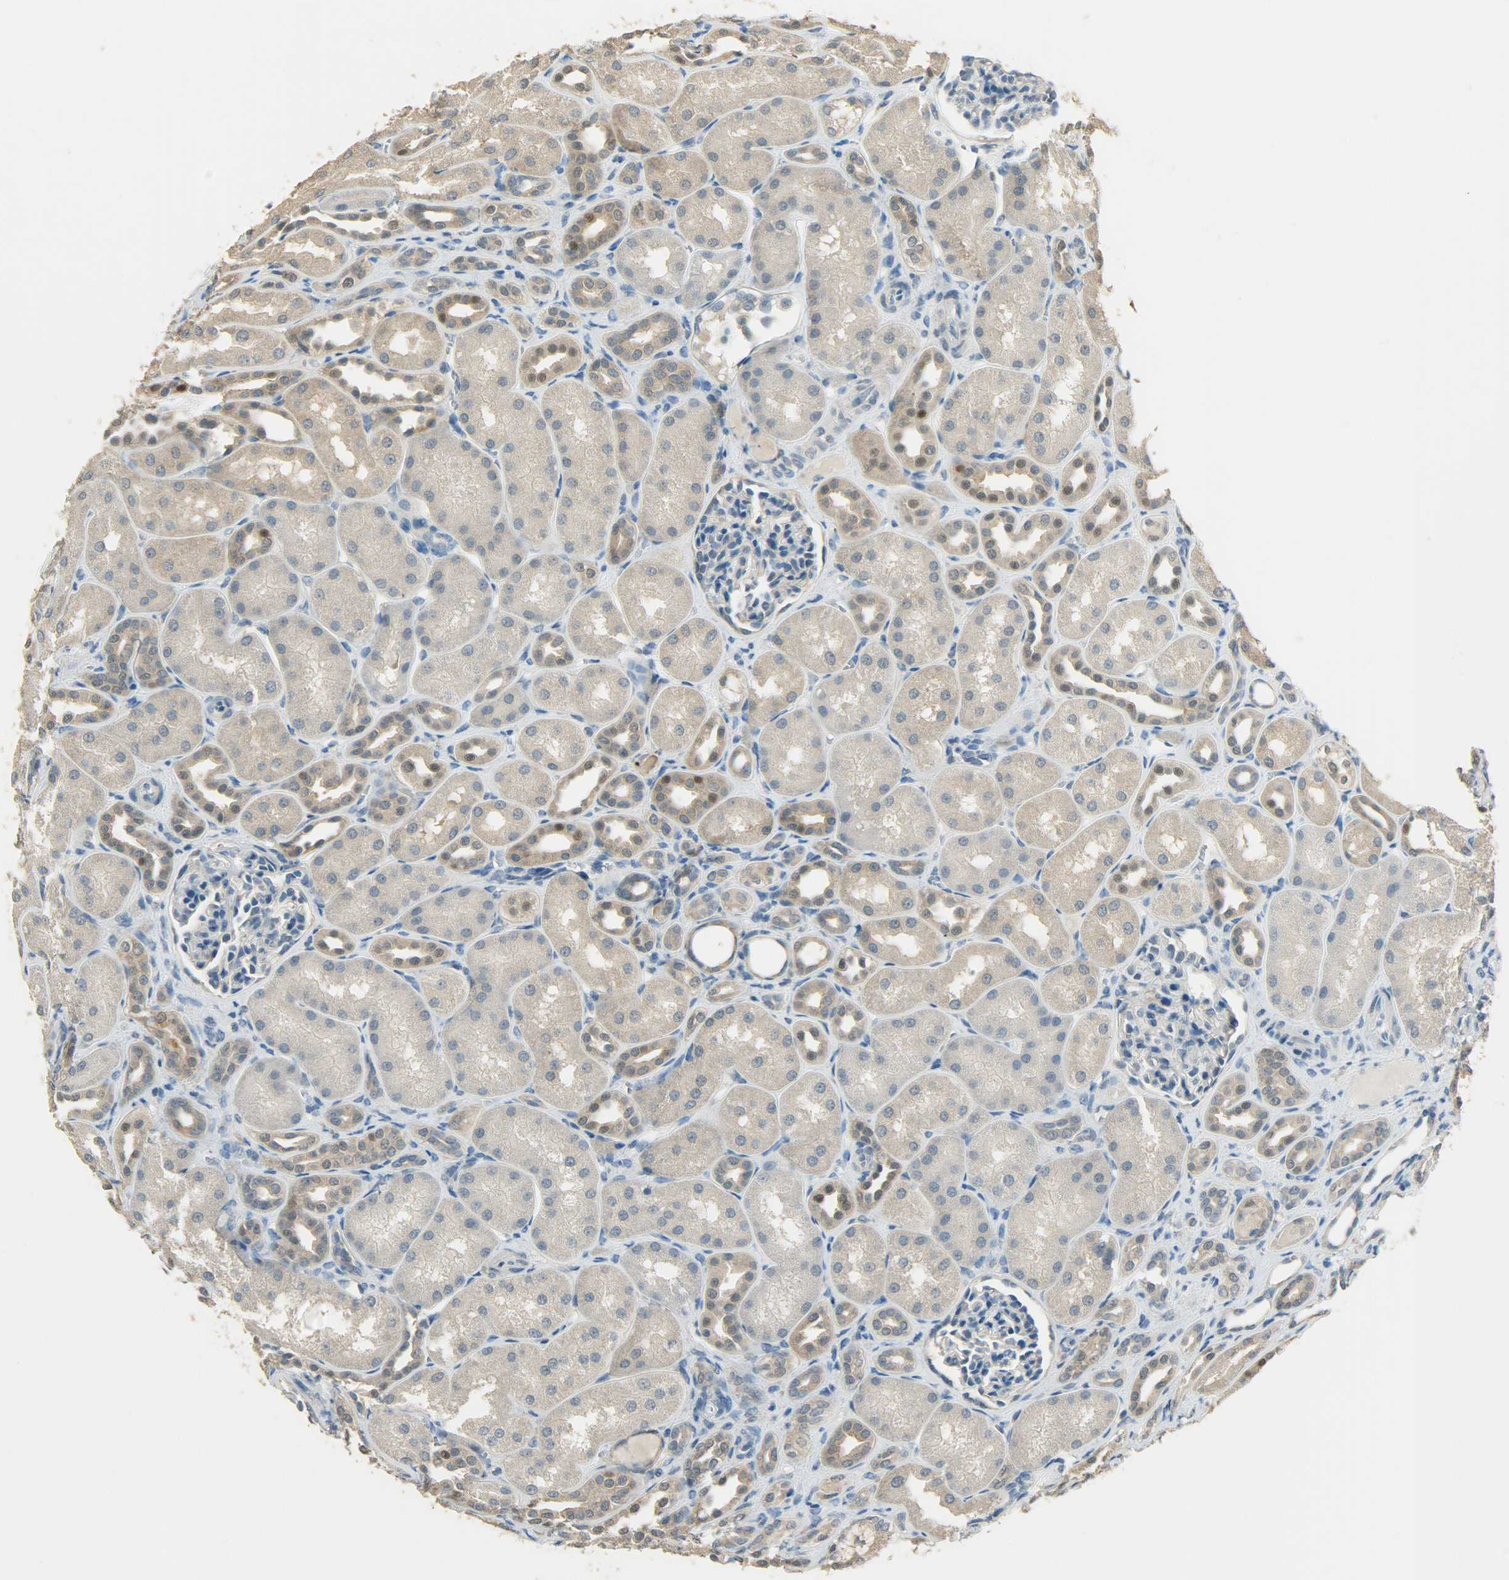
{"staining": {"intensity": "negative", "quantity": "none", "location": "none"}, "tissue": "kidney", "cell_type": "Cells in glomeruli", "image_type": "normal", "snomed": [{"axis": "morphology", "description": "Normal tissue, NOS"}, {"axis": "topography", "description": "Kidney"}], "caption": "An IHC histopathology image of normal kidney is shown. There is no staining in cells in glomeruli of kidney.", "gene": "PRMT5", "patient": {"sex": "male", "age": 7}}